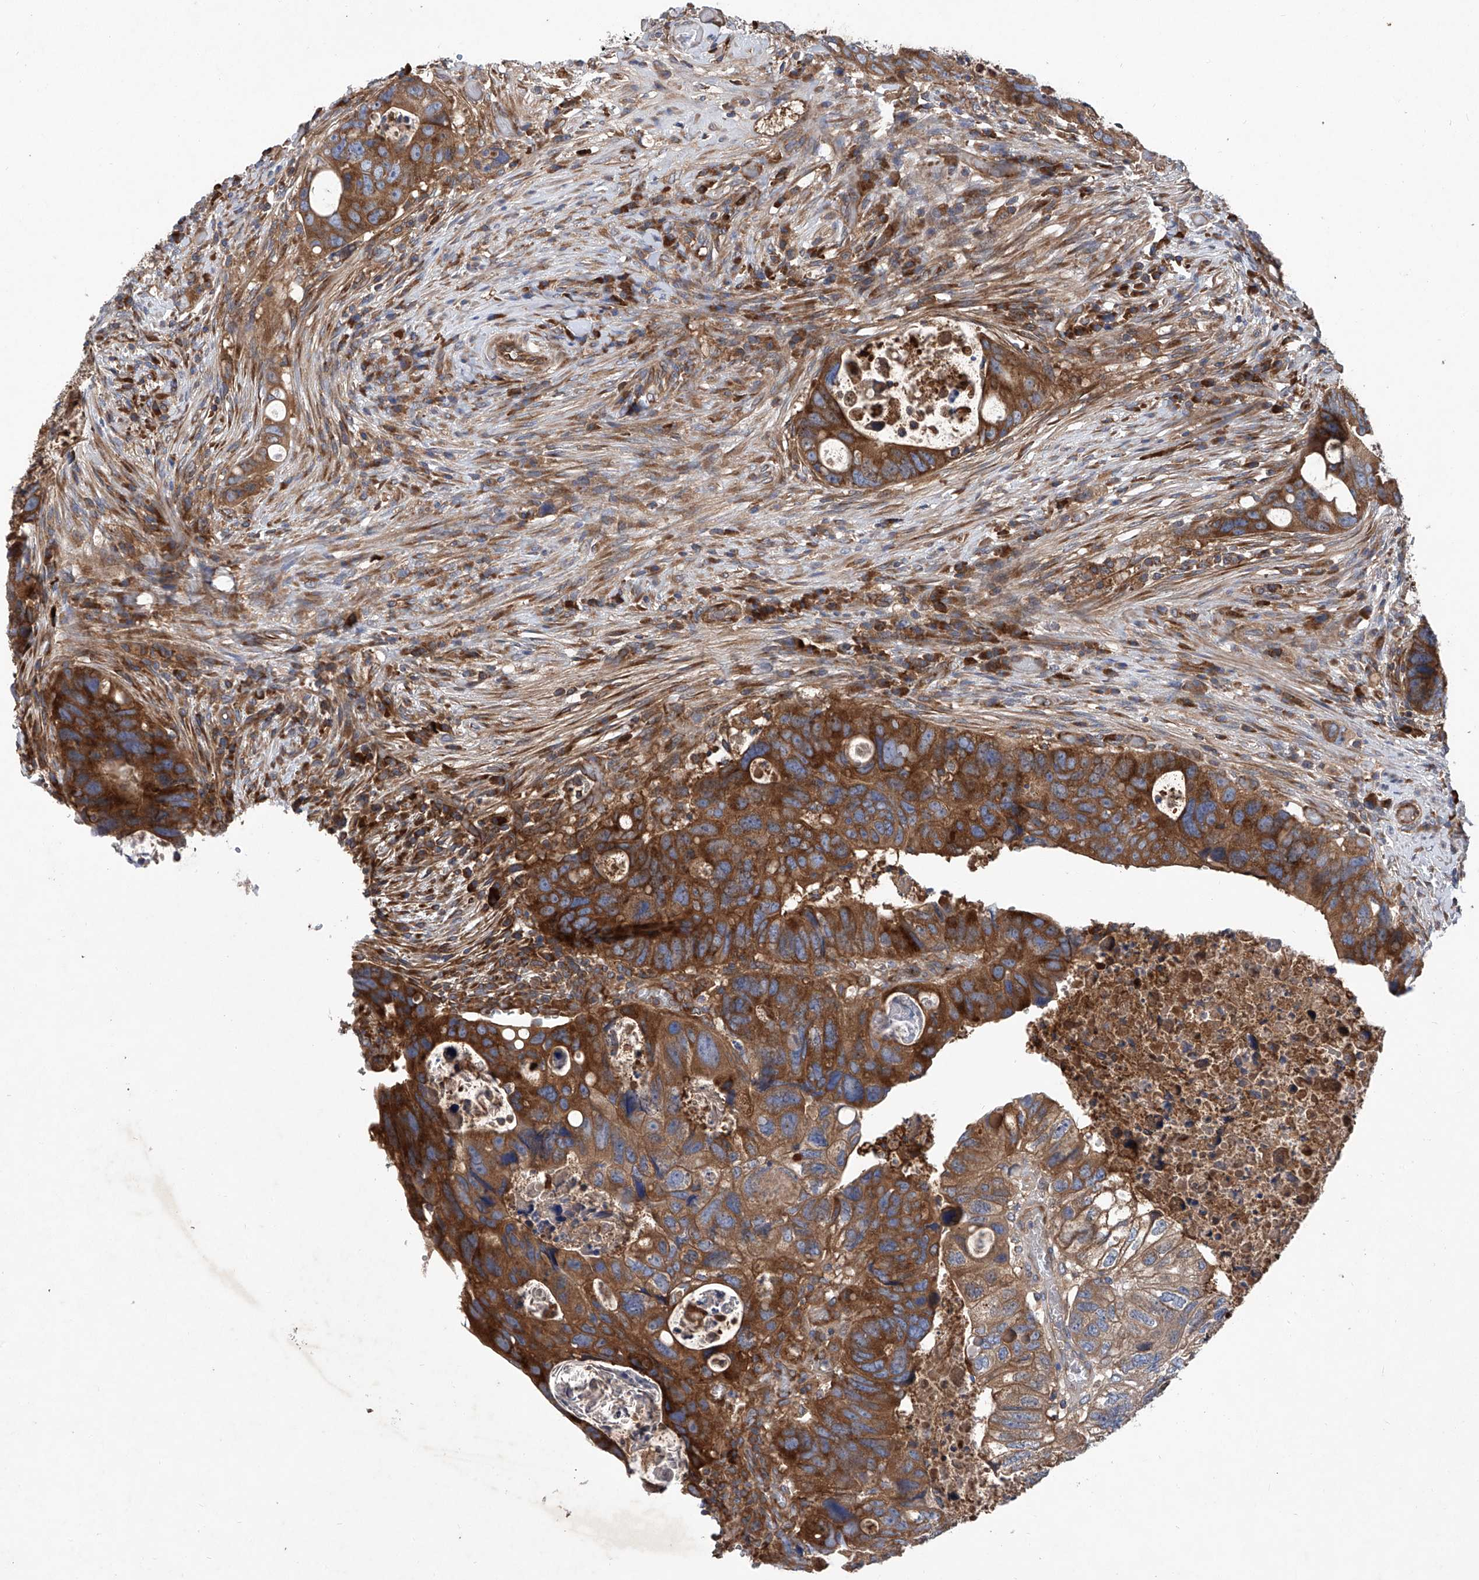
{"staining": {"intensity": "strong", "quantity": ">75%", "location": "cytoplasmic/membranous"}, "tissue": "colorectal cancer", "cell_type": "Tumor cells", "image_type": "cancer", "snomed": [{"axis": "morphology", "description": "Adenocarcinoma, NOS"}, {"axis": "topography", "description": "Rectum"}], "caption": "Immunohistochemistry (IHC) (DAB) staining of adenocarcinoma (colorectal) exhibits strong cytoplasmic/membranous protein staining in about >75% of tumor cells.", "gene": "ASCC3", "patient": {"sex": "male", "age": 59}}